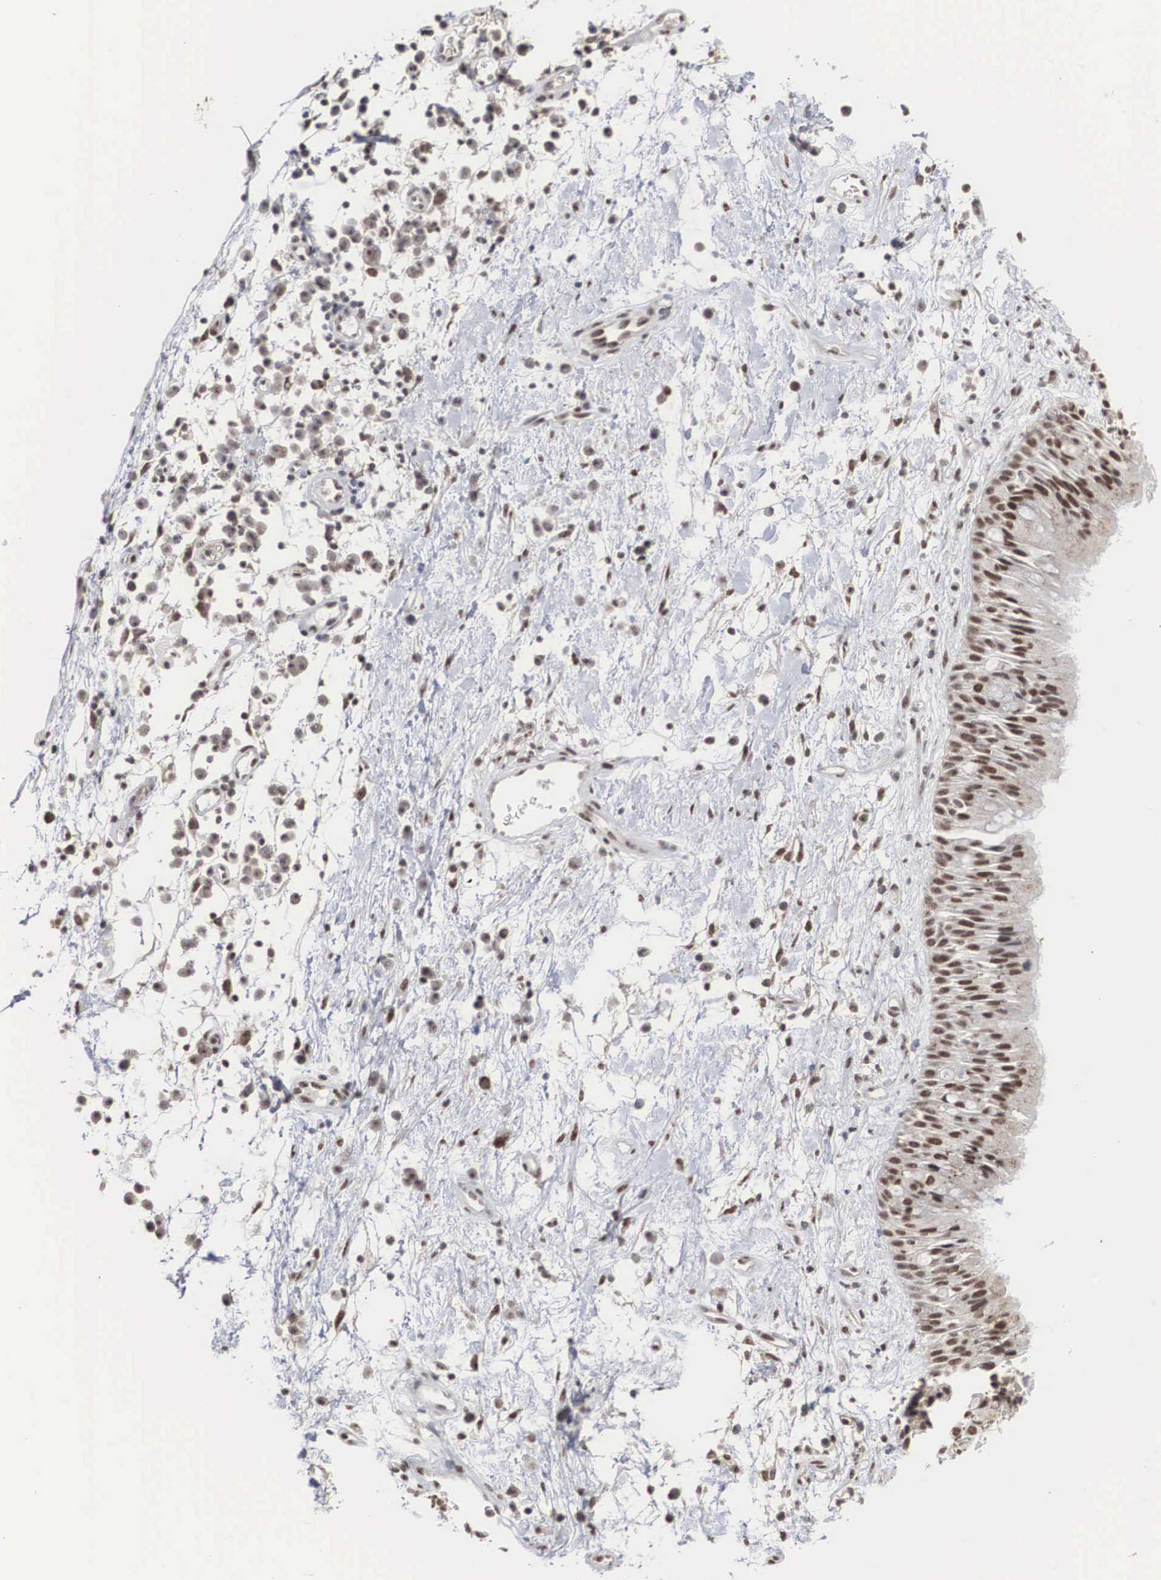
{"staining": {"intensity": "weak", "quantity": ">75%", "location": "nuclear"}, "tissue": "nasopharynx", "cell_type": "Respiratory epithelial cells", "image_type": "normal", "snomed": [{"axis": "morphology", "description": "Normal tissue, NOS"}, {"axis": "topography", "description": "Nasopharynx"}], "caption": "About >75% of respiratory epithelial cells in unremarkable human nasopharynx exhibit weak nuclear protein staining as visualized by brown immunohistochemical staining.", "gene": "AUTS2", "patient": {"sex": "male", "age": 13}}